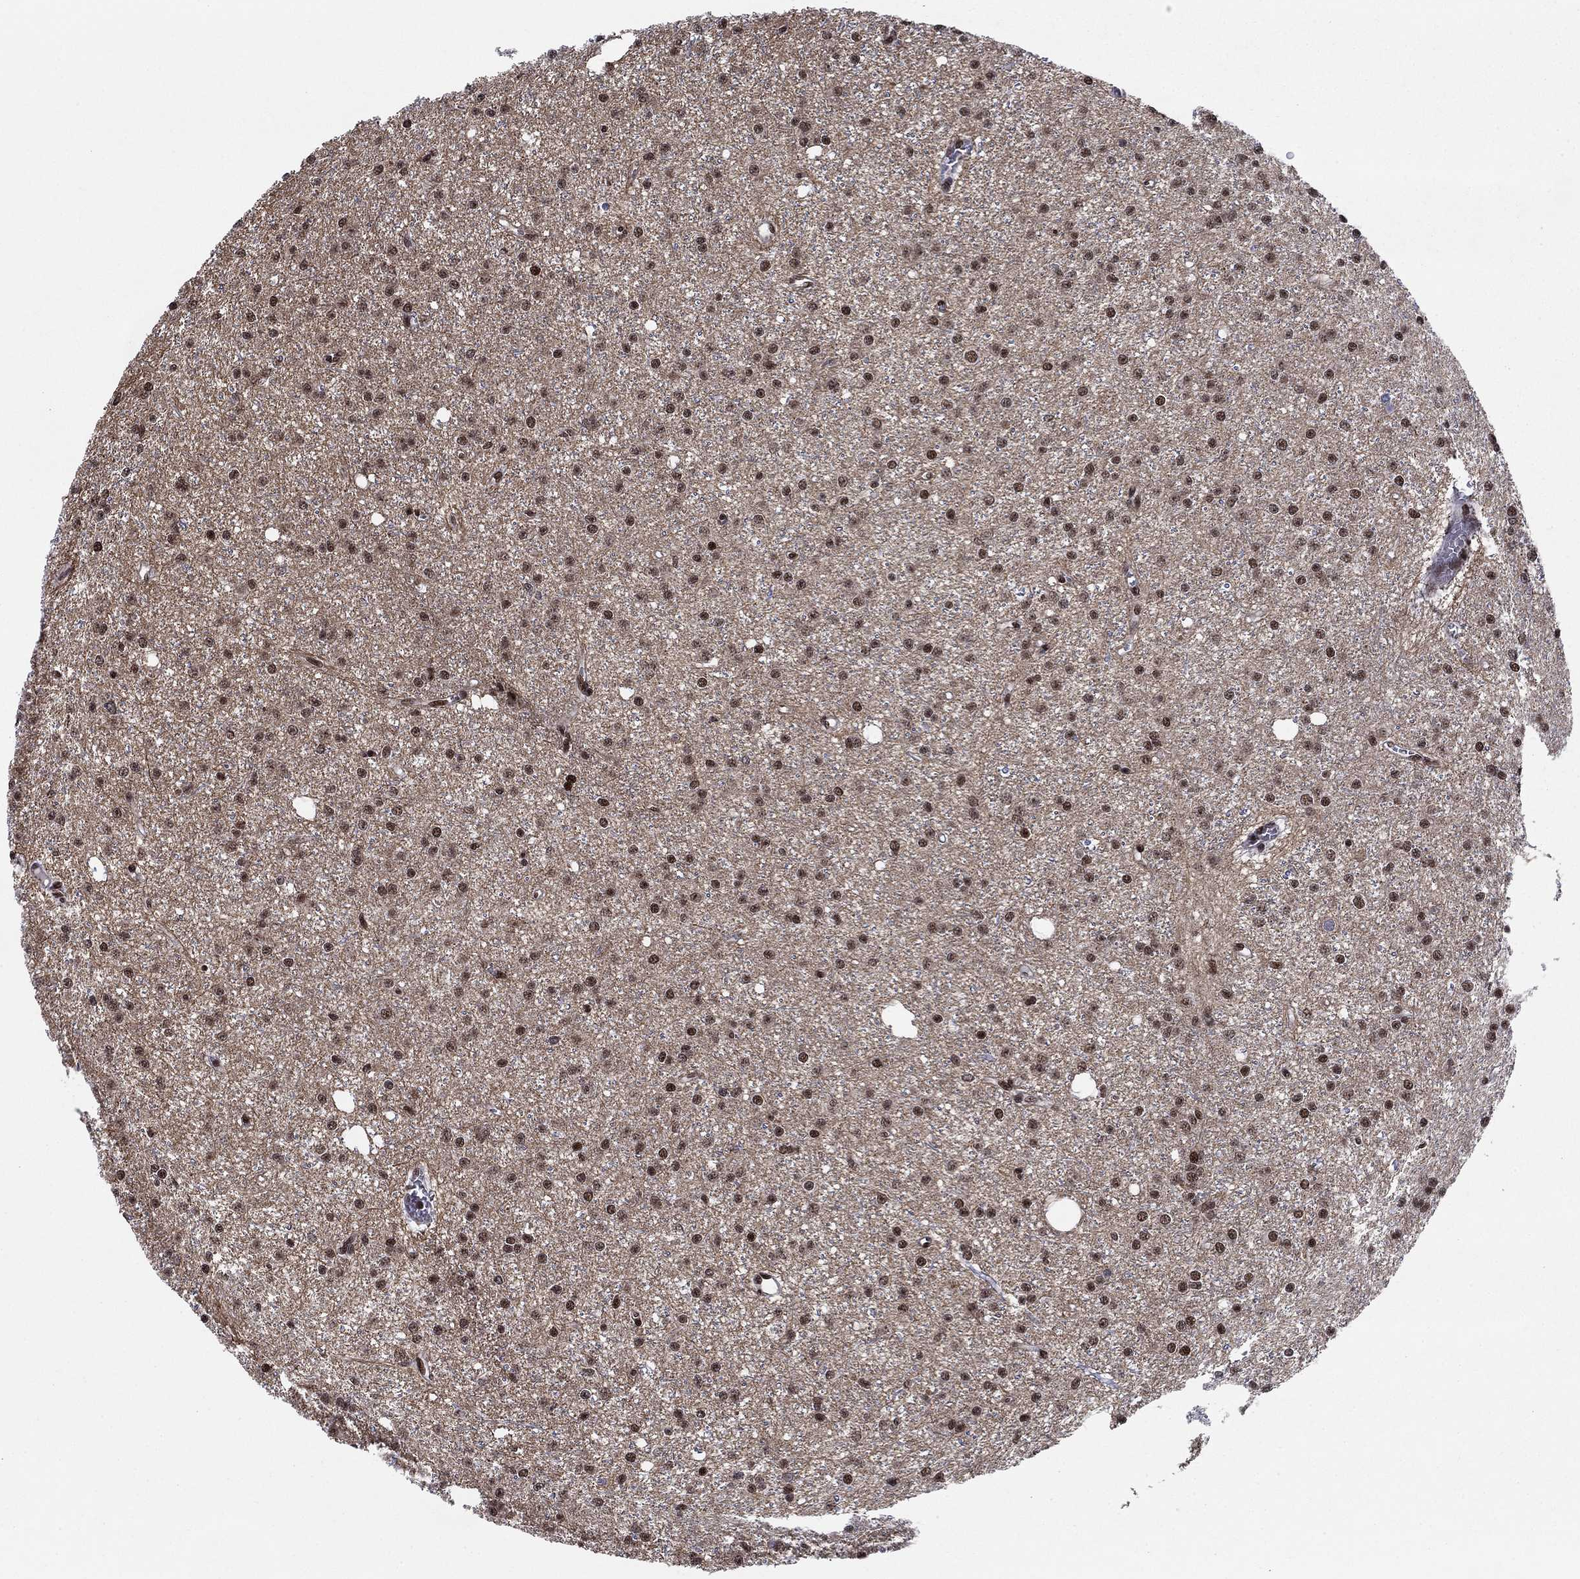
{"staining": {"intensity": "moderate", "quantity": ">75%", "location": "nuclear"}, "tissue": "glioma", "cell_type": "Tumor cells", "image_type": "cancer", "snomed": [{"axis": "morphology", "description": "Glioma, malignant, Low grade"}, {"axis": "topography", "description": "Brain"}], "caption": "A photomicrograph of human malignant low-grade glioma stained for a protein exhibits moderate nuclear brown staining in tumor cells. Using DAB (3,3'-diaminobenzidine) (brown) and hematoxylin (blue) stains, captured at high magnification using brightfield microscopy.", "gene": "N4BP2", "patient": {"sex": "male", "age": 27}}